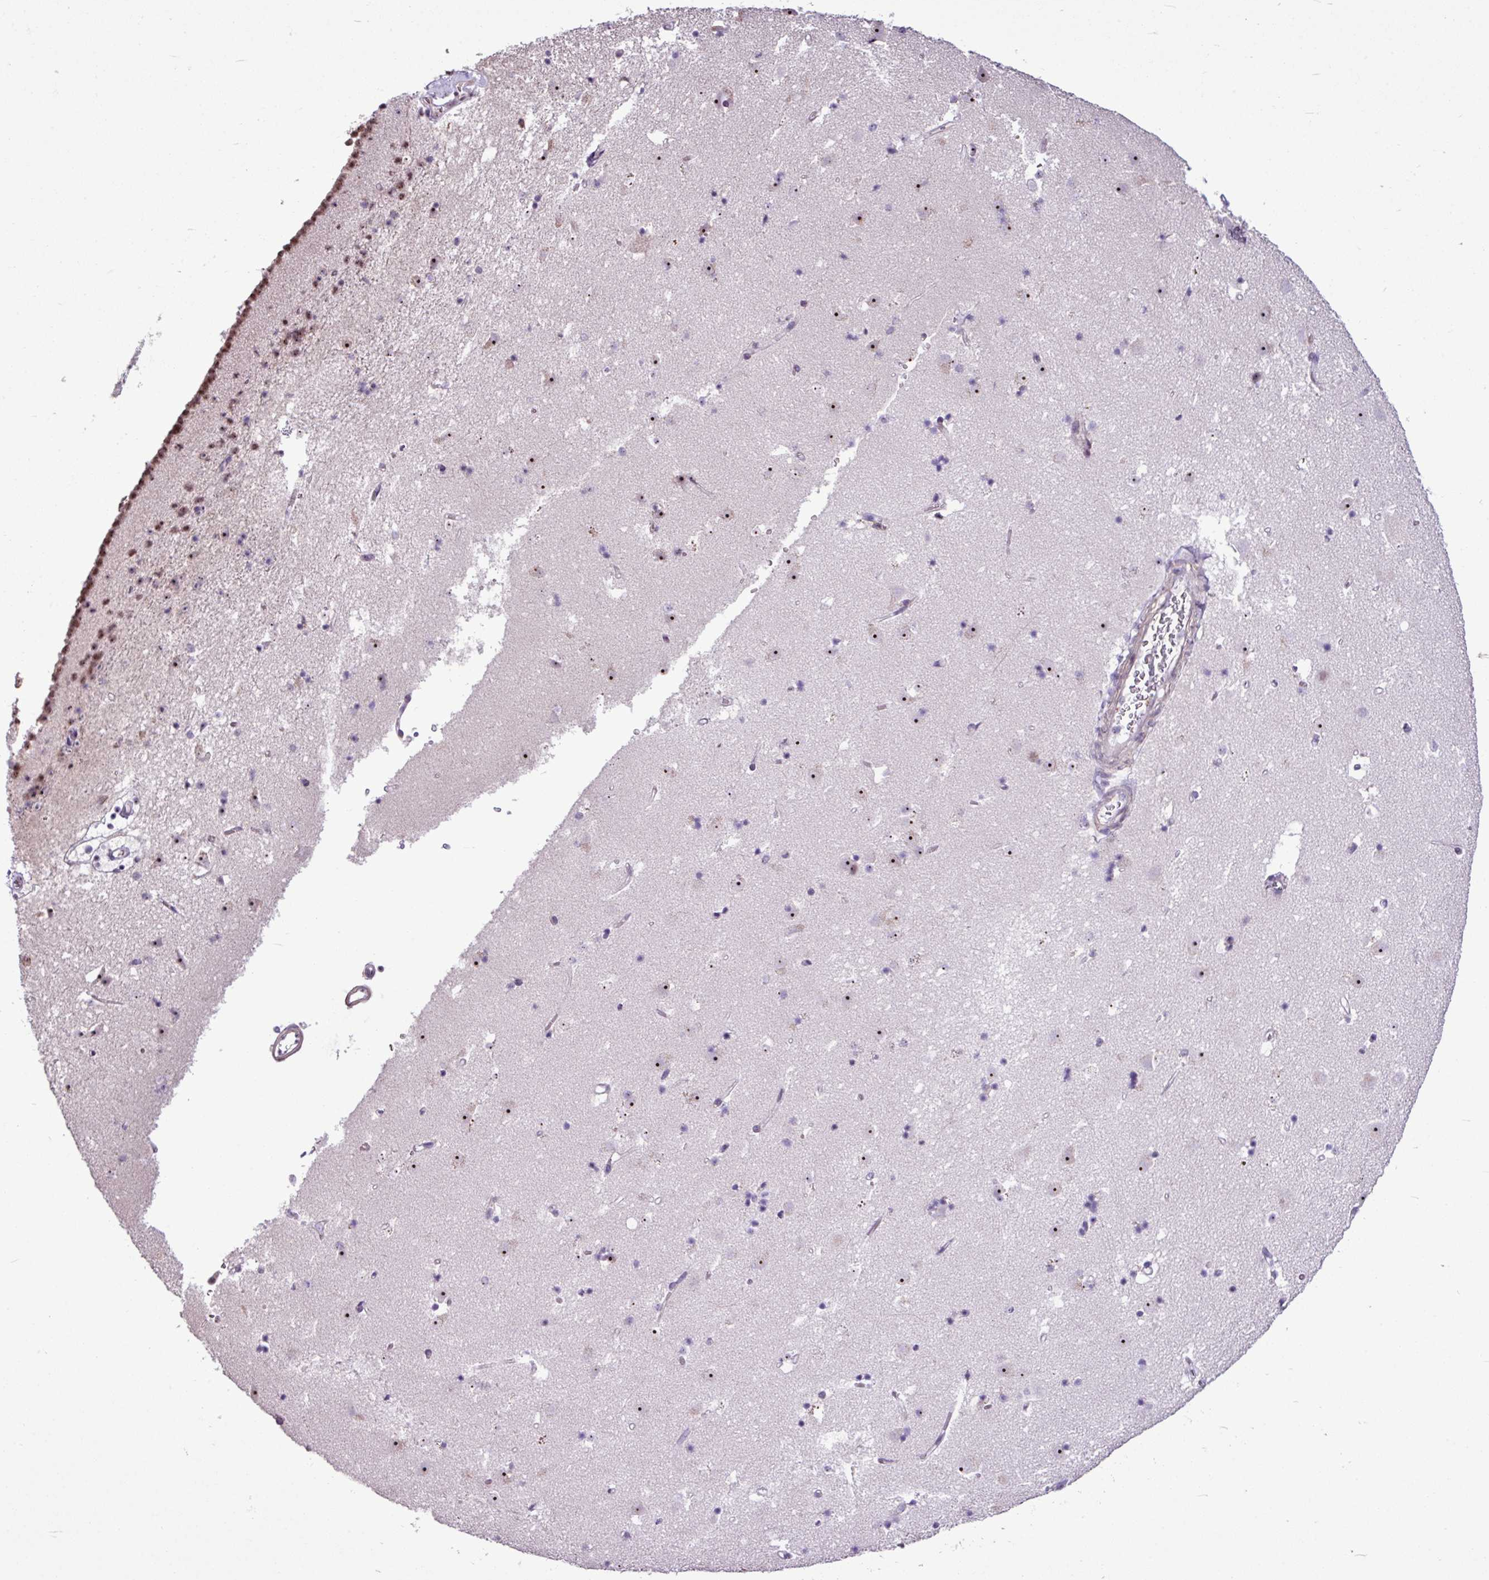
{"staining": {"intensity": "moderate", "quantity": "<25%", "location": "nuclear"}, "tissue": "caudate", "cell_type": "Glial cells", "image_type": "normal", "snomed": [{"axis": "morphology", "description": "Normal tissue, NOS"}, {"axis": "topography", "description": "Lateral ventricle wall"}], "caption": "Brown immunohistochemical staining in normal caudate displays moderate nuclear expression in about <25% of glial cells.", "gene": "UTP18", "patient": {"sex": "male", "age": 58}}